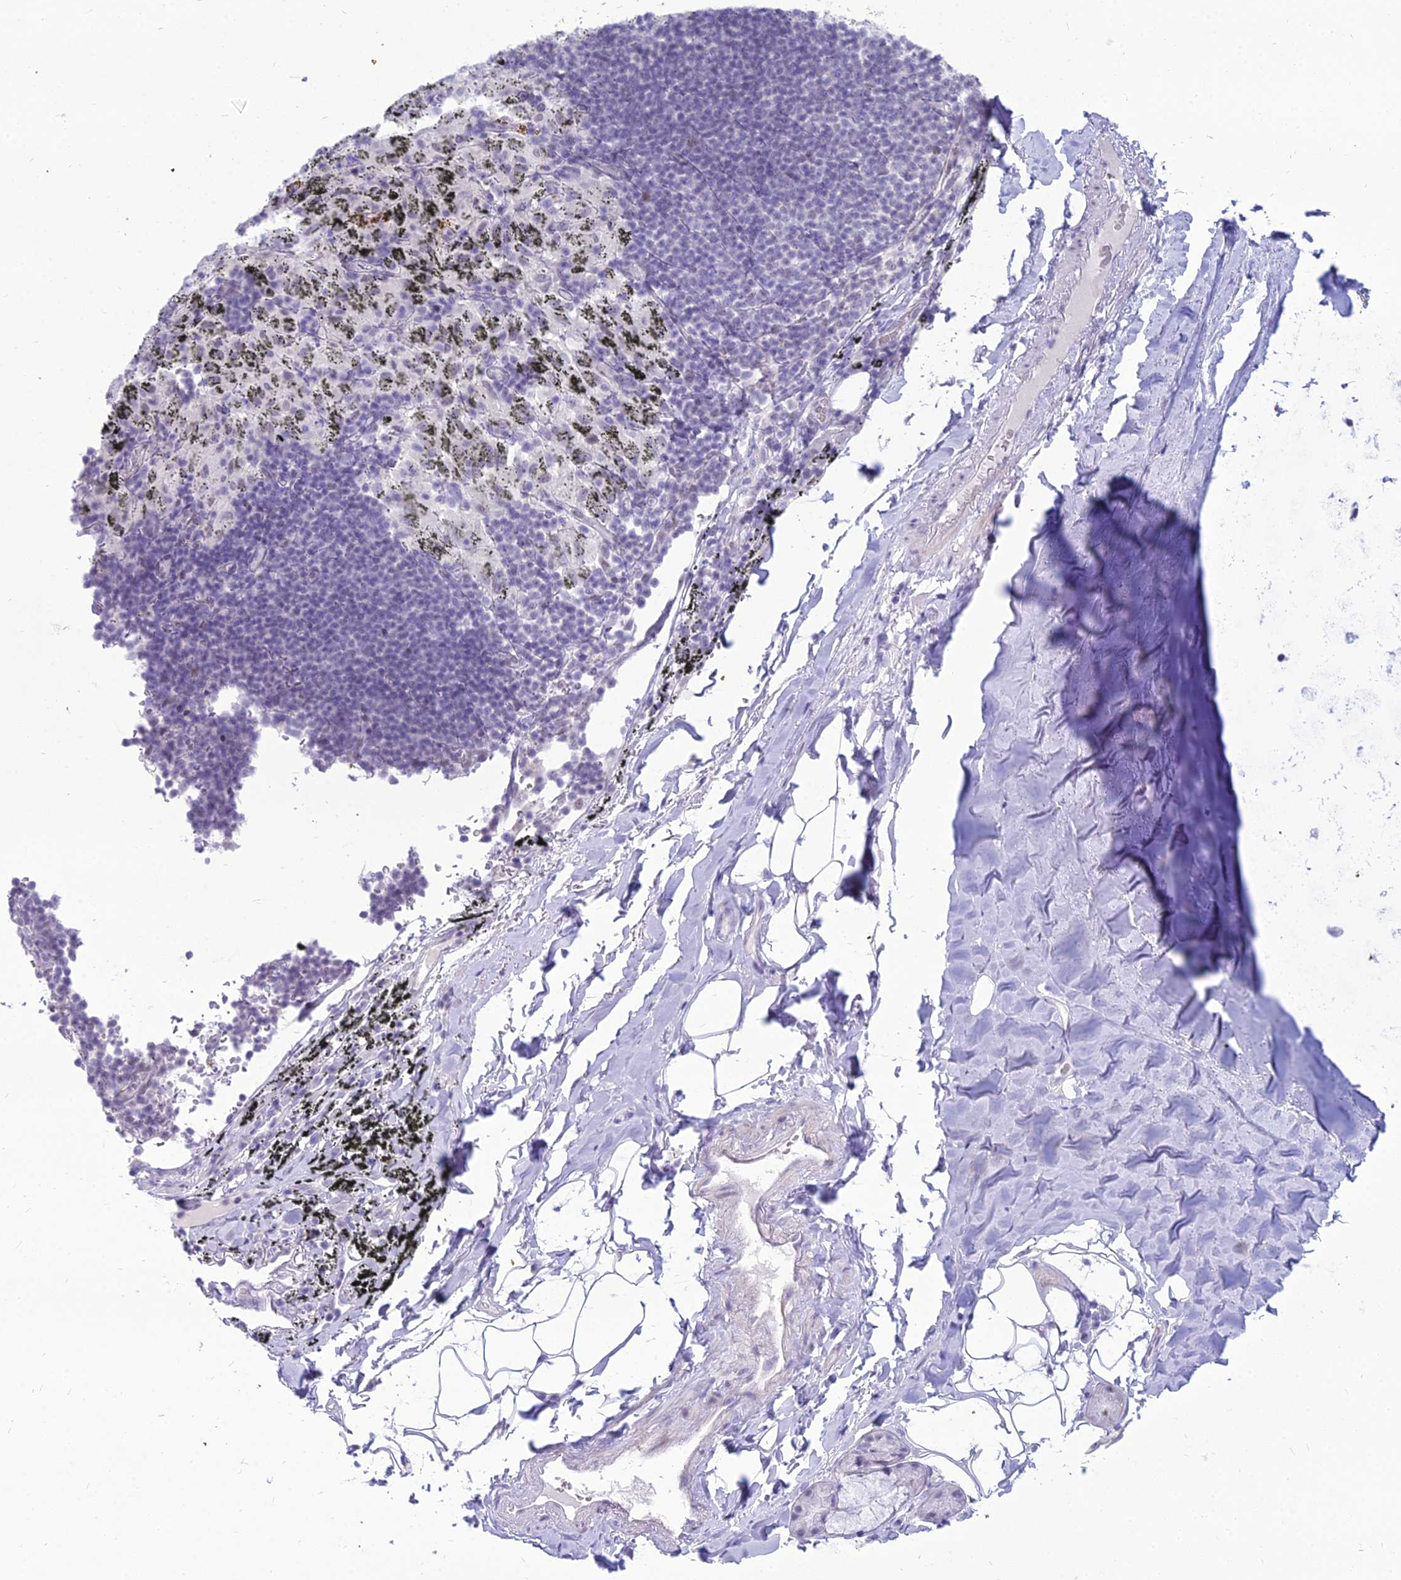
{"staining": {"intensity": "negative", "quantity": "none", "location": "none"}, "tissue": "adipose tissue", "cell_type": "Adipocytes", "image_type": "normal", "snomed": [{"axis": "morphology", "description": "Normal tissue, NOS"}, {"axis": "topography", "description": "Lymph node"}, {"axis": "topography", "description": "Bronchus"}], "caption": "High power microscopy histopathology image of an IHC histopathology image of normal adipose tissue, revealing no significant positivity in adipocytes. (Brightfield microscopy of DAB immunohistochemistry (IHC) at high magnification).", "gene": "DHX40", "patient": {"sex": "male", "age": 63}}